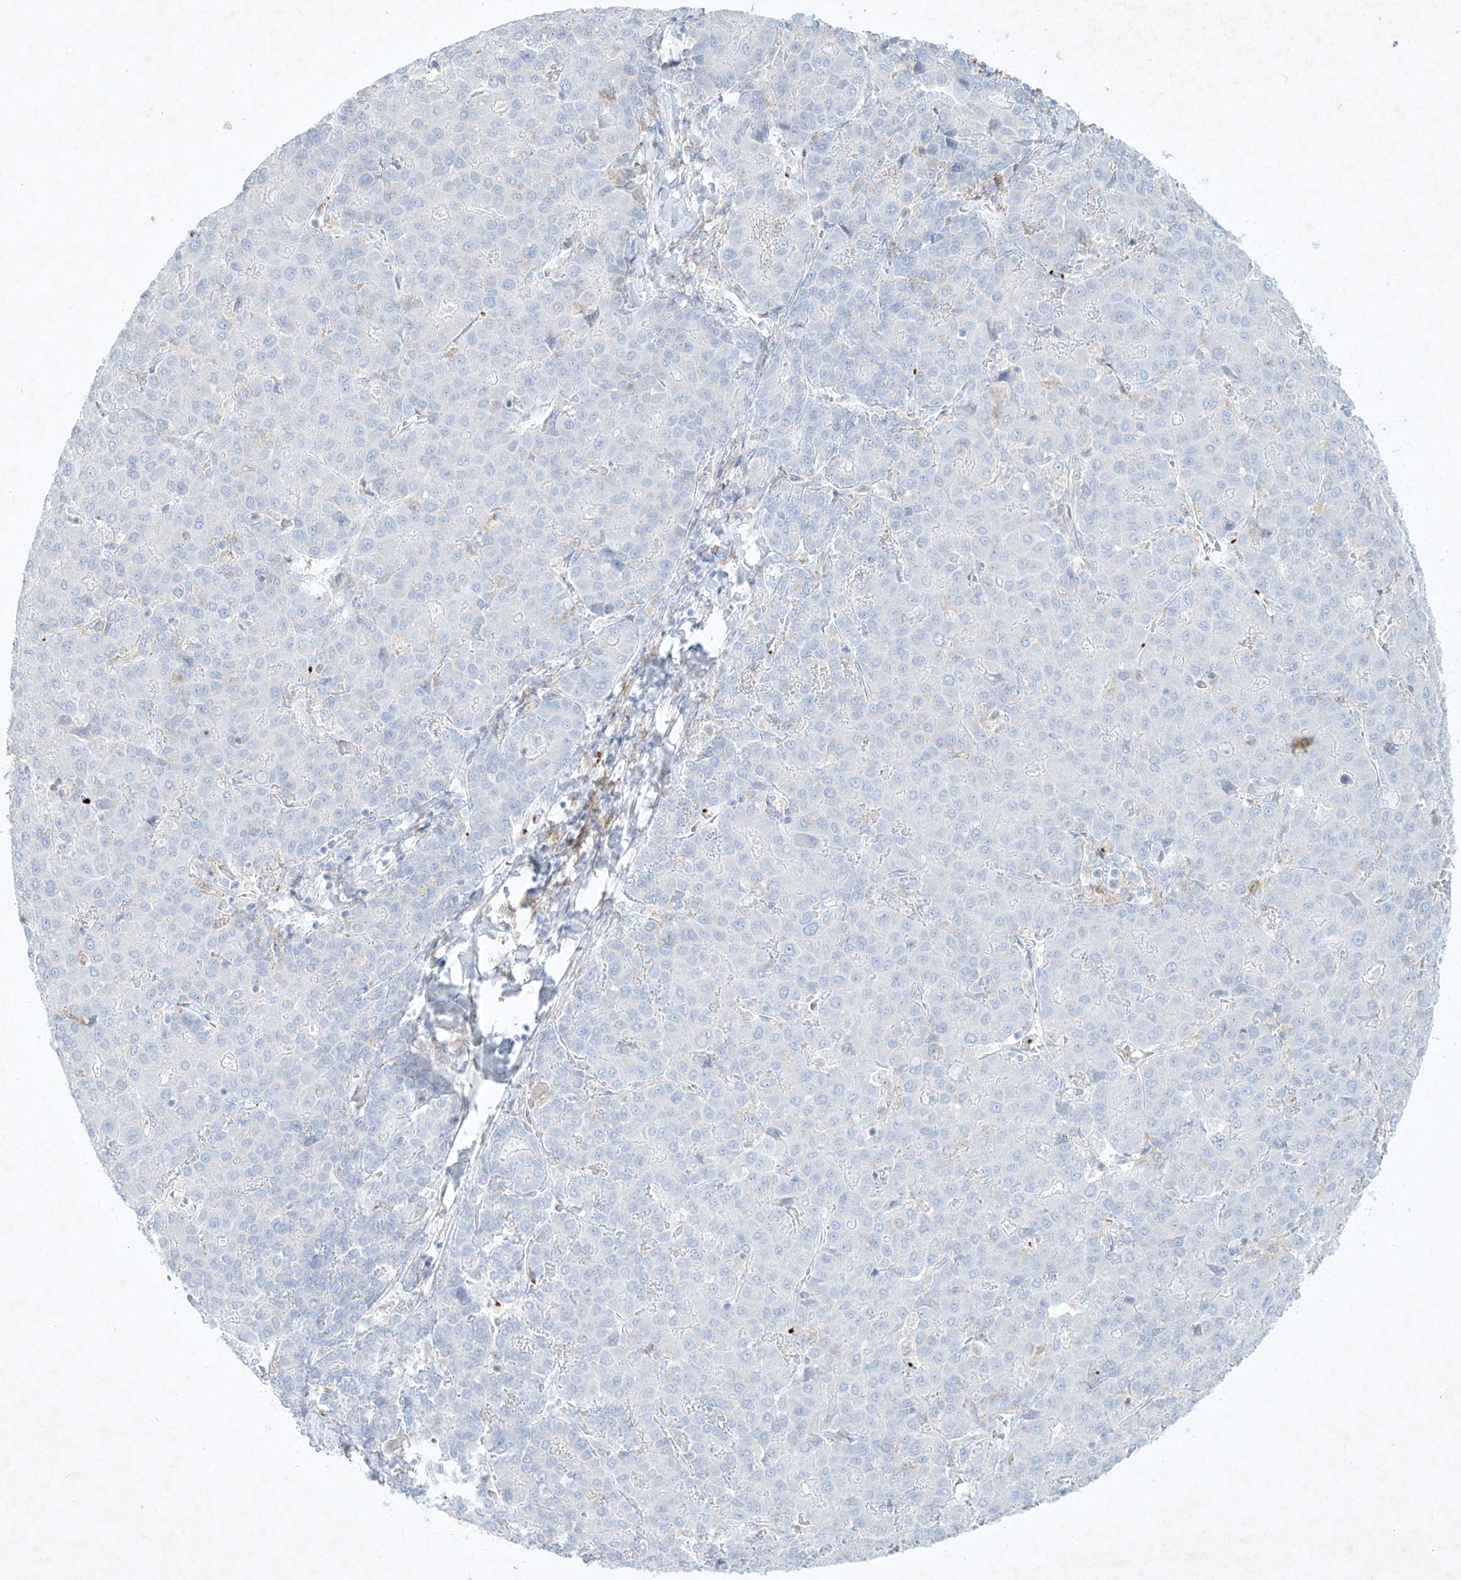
{"staining": {"intensity": "negative", "quantity": "none", "location": "none"}, "tissue": "liver cancer", "cell_type": "Tumor cells", "image_type": "cancer", "snomed": [{"axis": "morphology", "description": "Carcinoma, Hepatocellular, NOS"}, {"axis": "topography", "description": "Liver"}], "caption": "DAB immunohistochemical staining of human liver cancer exhibits no significant staining in tumor cells.", "gene": "PLEK", "patient": {"sex": "male", "age": 65}}